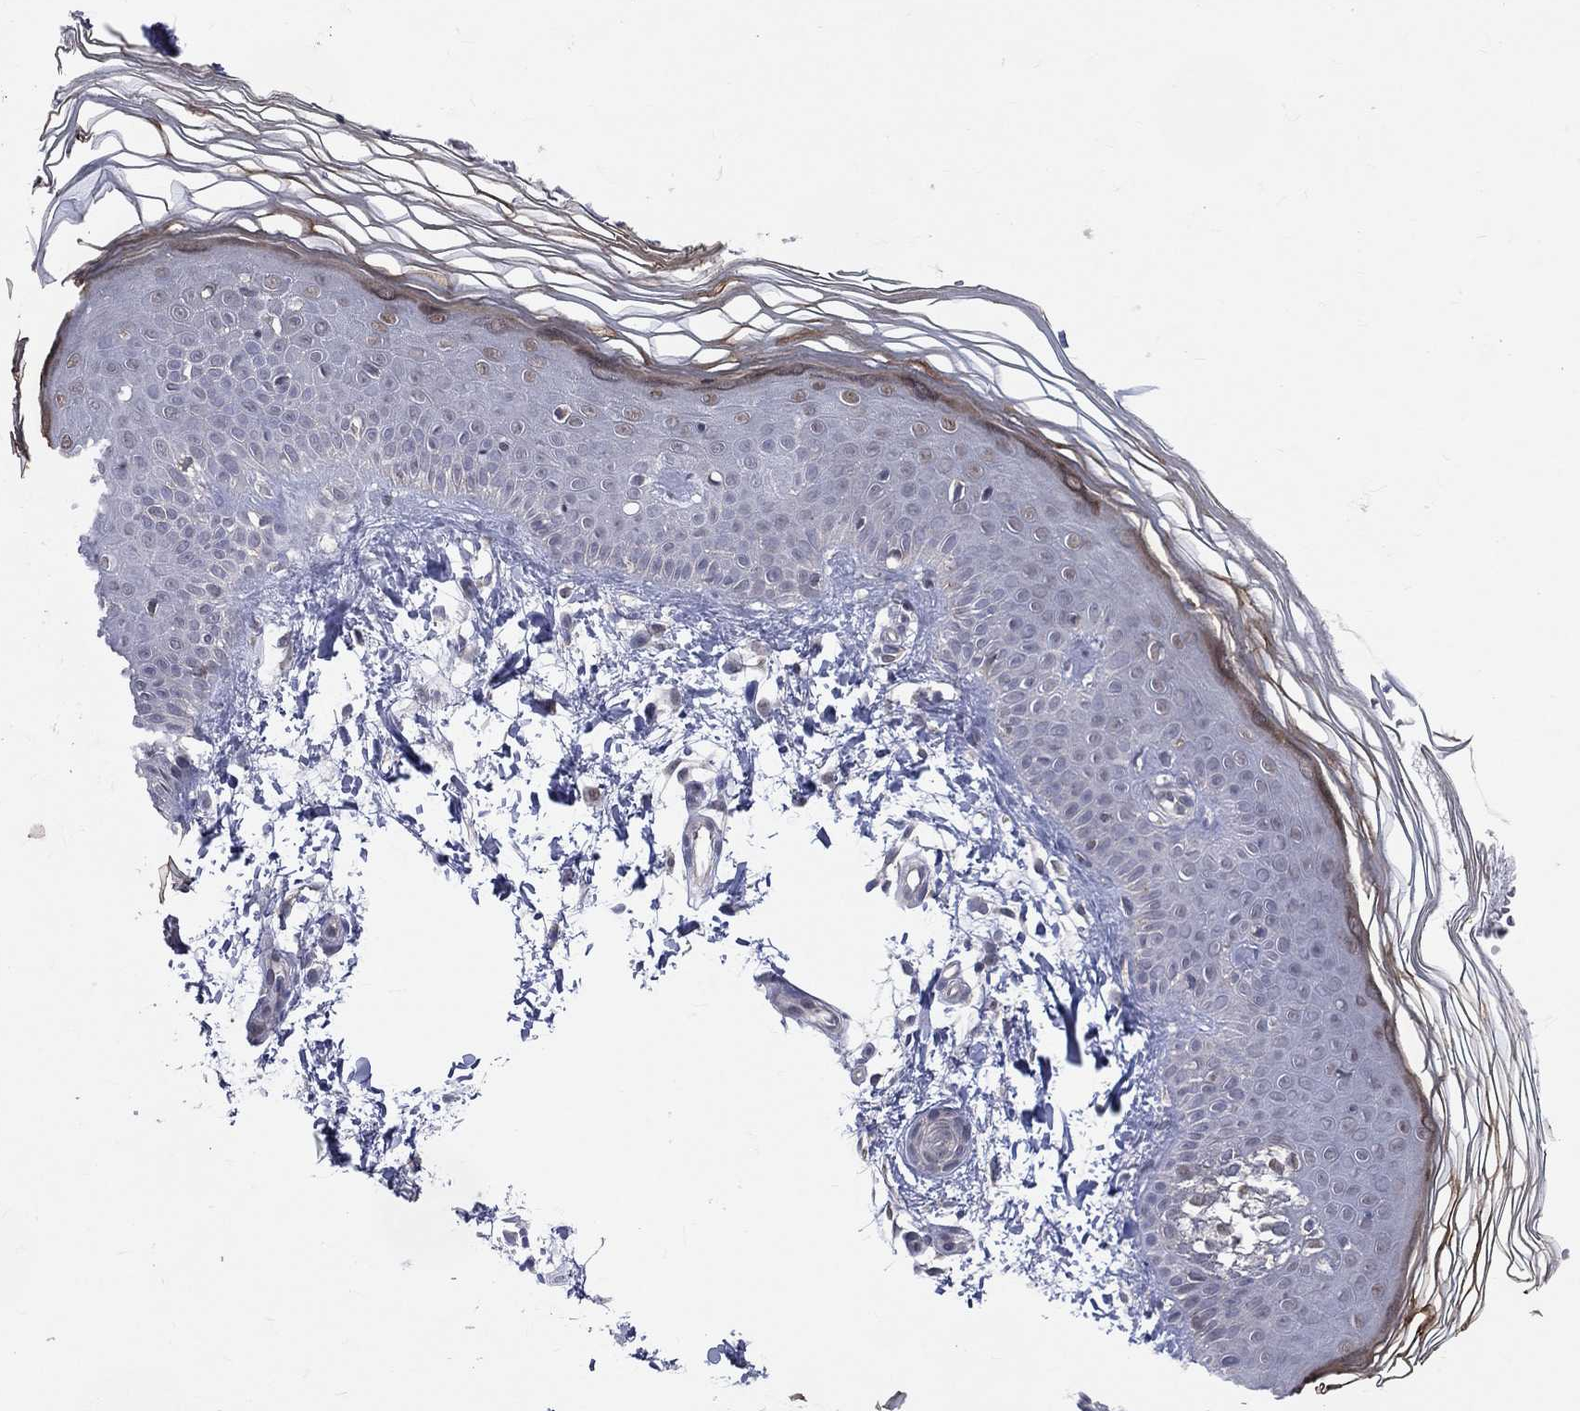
{"staining": {"intensity": "negative", "quantity": "none", "location": "none"}, "tissue": "skin", "cell_type": "Fibroblasts", "image_type": "normal", "snomed": [{"axis": "morphology", "description": "Normal tissue, NOS"}, {"axis": "topography", "description": "Skin"}], "caption": "Immunohistochemistry (IHC) histopathology image of normal human skin stained for a protein (brown), which shows no positivity in fibroblasts.", "gene": "DLG4", "patient": {"sex": "female", "age": 62}}